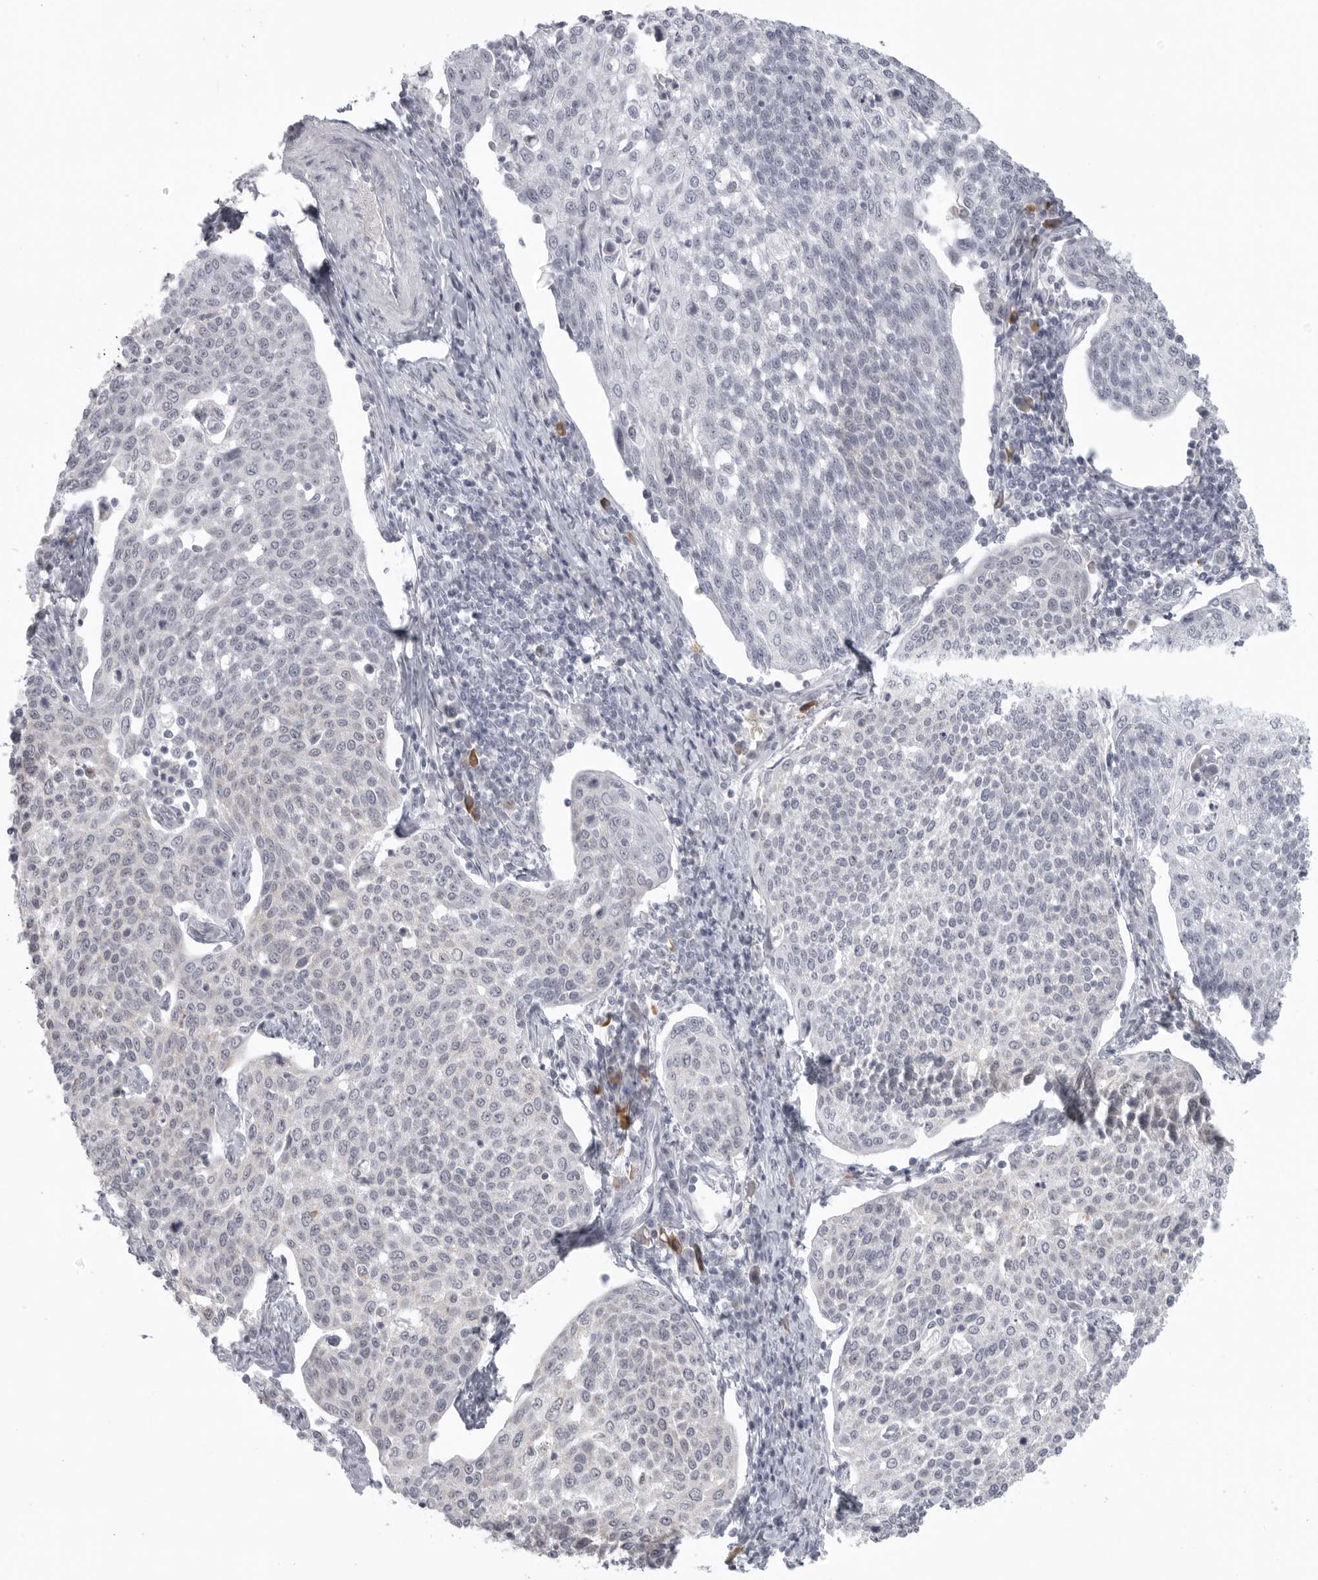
{"staining": {"intensity": "negative", "quantity": "none", "location": "none"}, "tissue": "cervical cancer", "cell_type": "Tumor cells", "image_type": "cancer", "snomed": [{"axis": "morphology", "description": "Squamous cell carcinoma, NOS"}, {"axis": "topography", "description": "Cervix"}], "caption": "Immunohistochemistry micrograph of neoplastic tissue: cervical squamous cell carcinoma stained with DAB (3,3'-diaminobenzidine) demonstrates no significant protein positivity in tumor cells.", "gene": "TCTN3", "patient": {"sex": "female", "age": 34}}